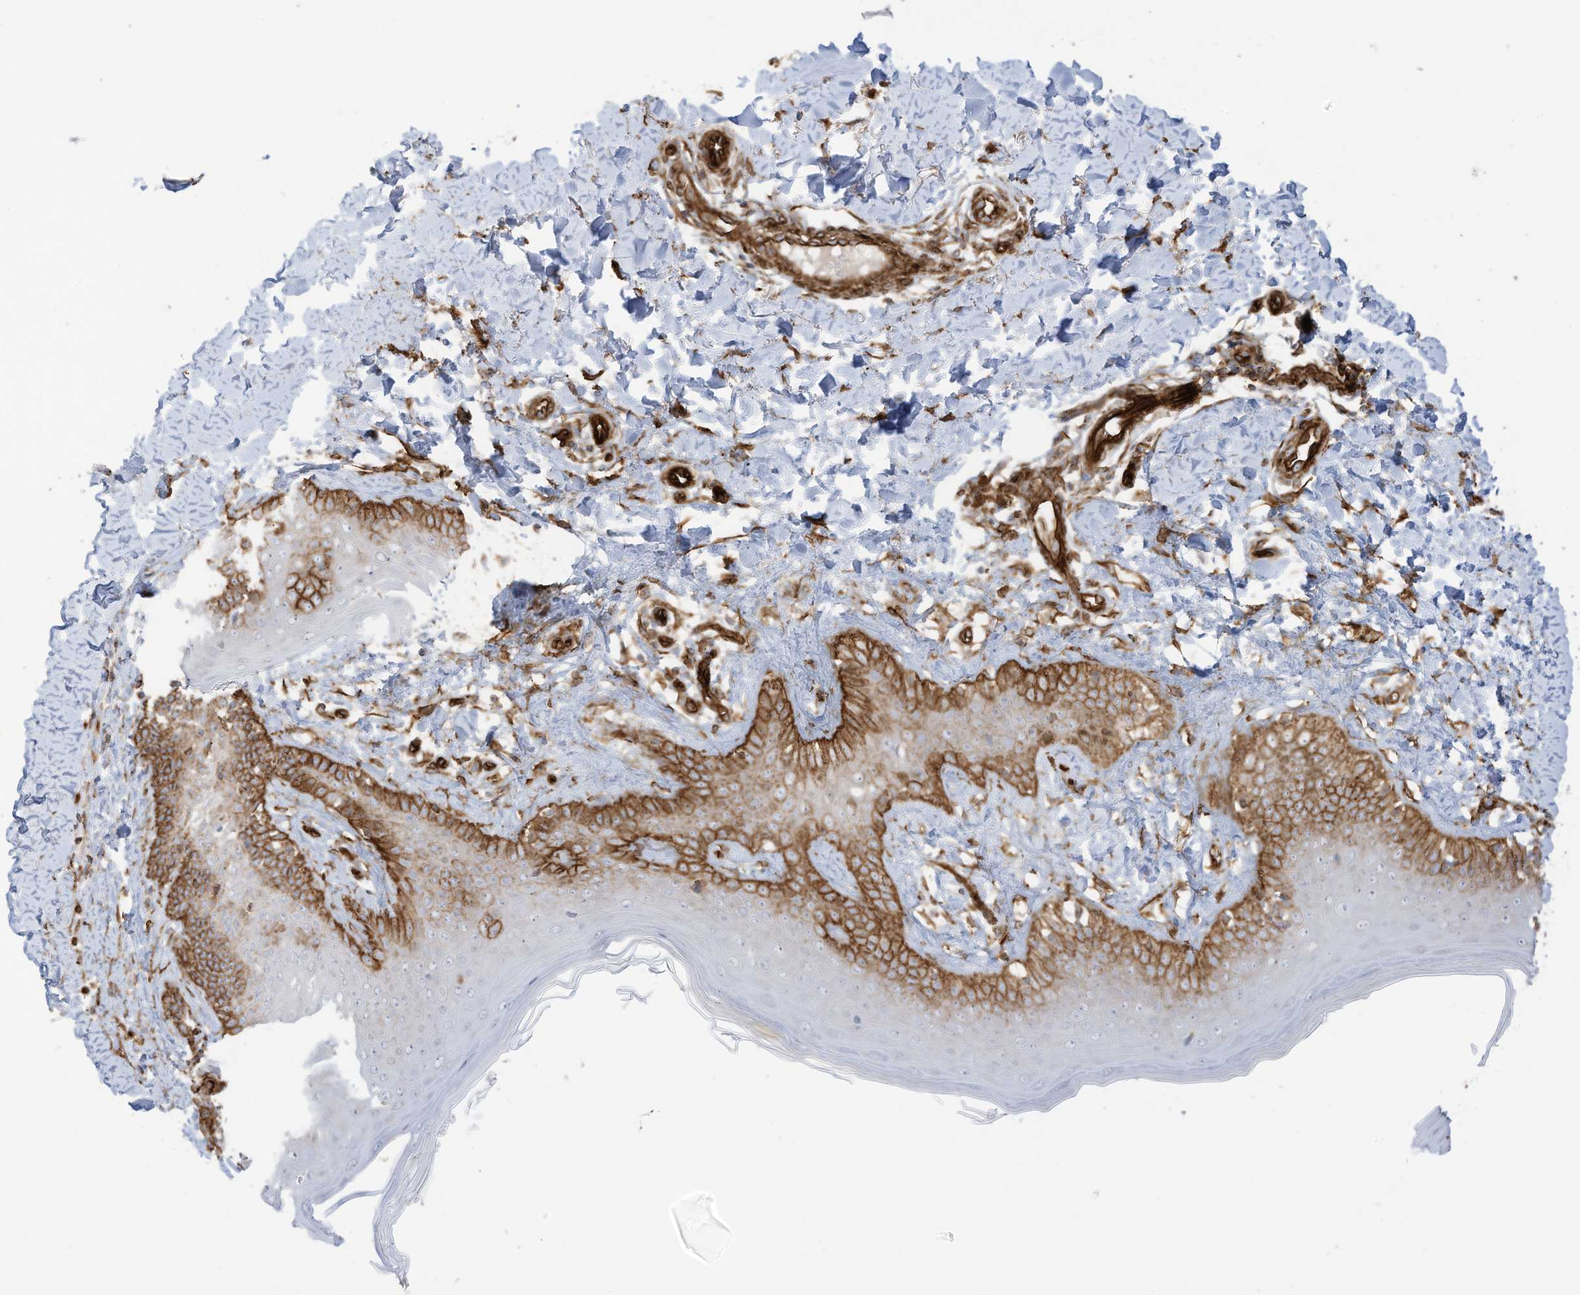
{"staining": {"intensity": "strong", "quantity": ">75%", "location": "cytoplasmic/membranous"}, "tissue": "skin", "cell_type": "Fibroblasts", "image_type": "normal", "snomed": [{"axis": "morphology", "description": "Normal tissue, NOS"}, {"axis": "topography", "description": "Skin"}], "caption": "IHC of unremarkable human skin displays high levels of strong cytoplasmic/membranous expression in about >75% of fibroblasts.", "gene": "ABCB7", "patient": {"sex": "male", "age": 52}}